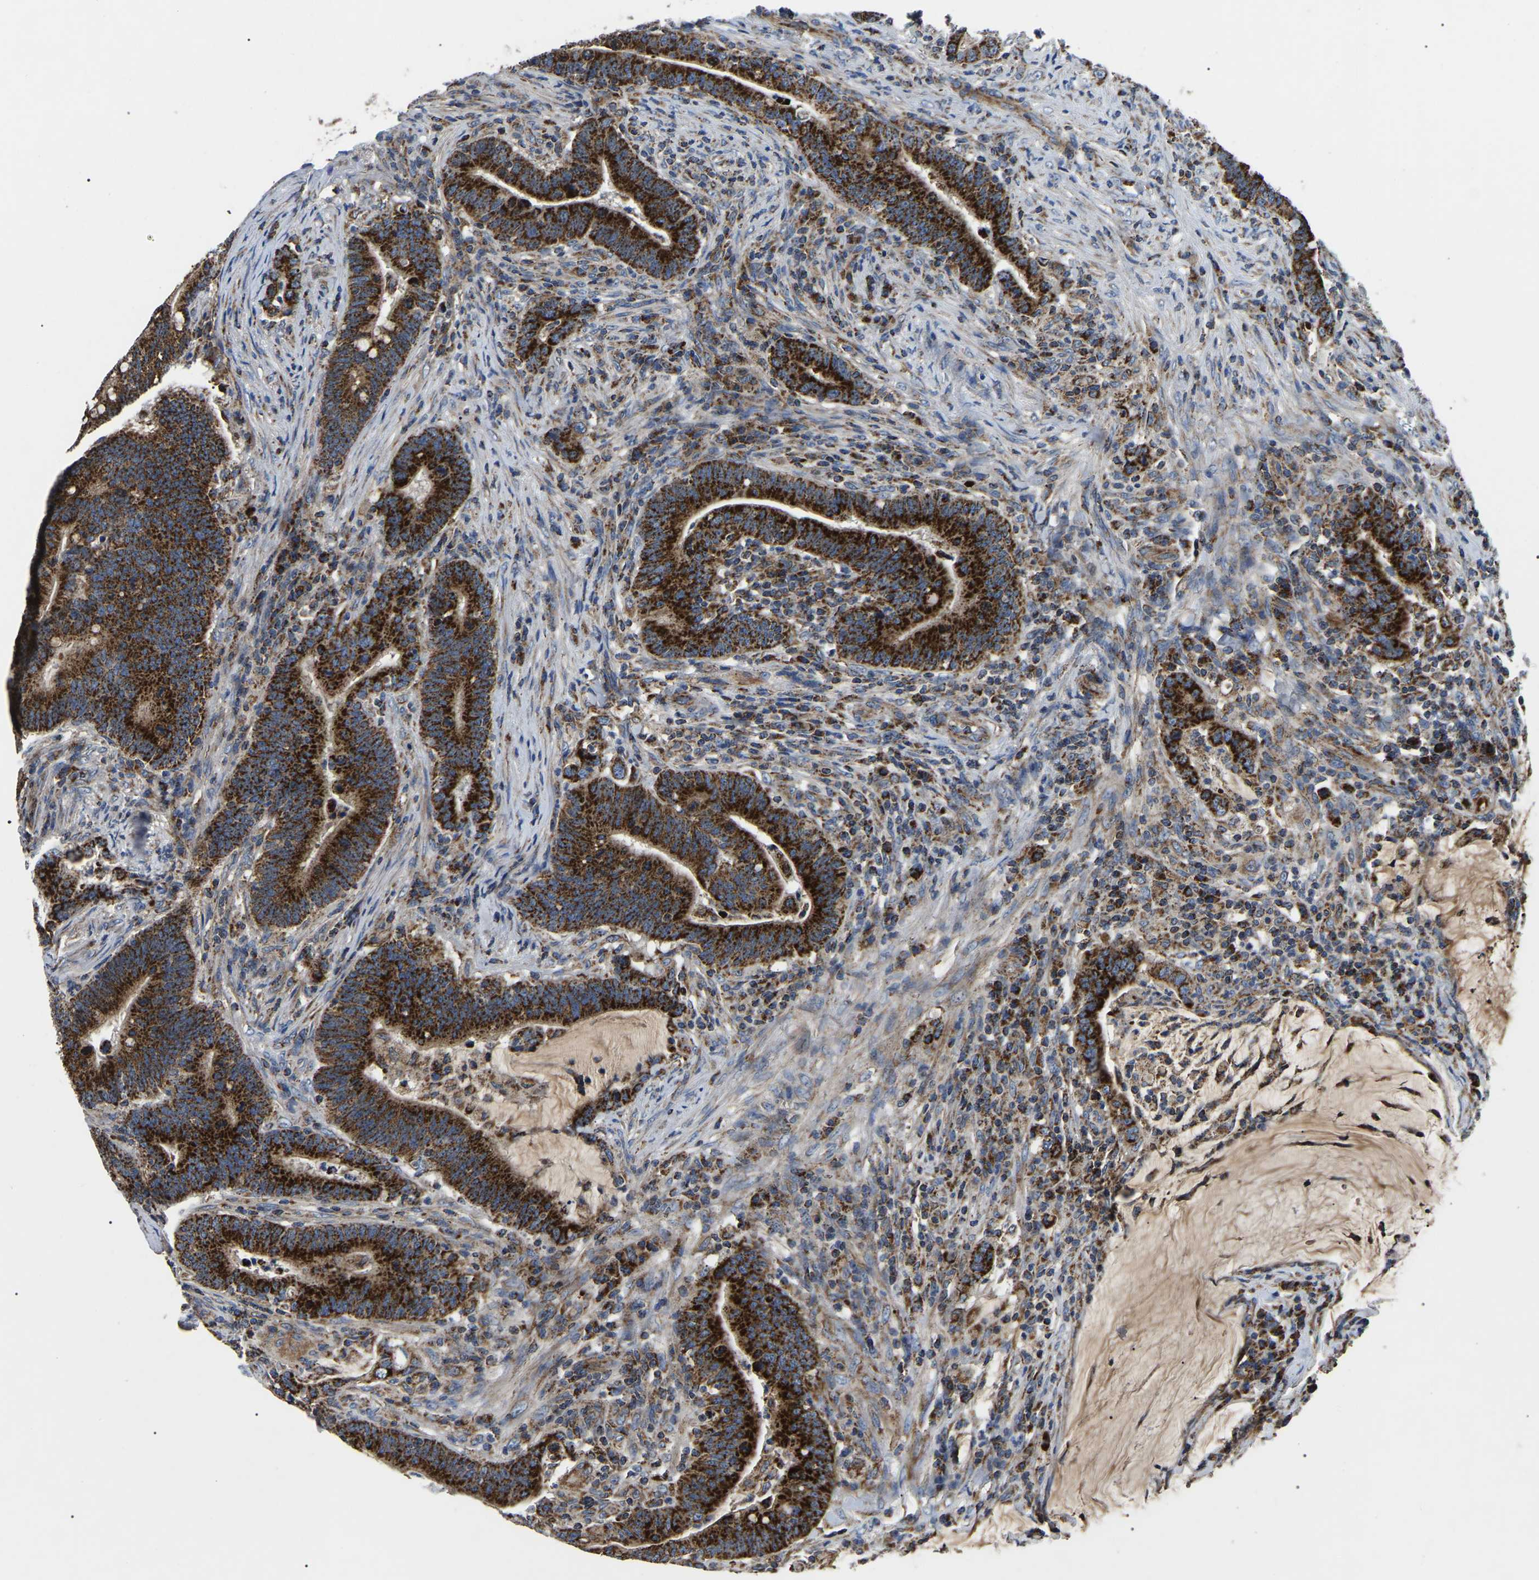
{"staining": {"intensity": "strong", "quantity": ">75%", "location": "cytoplasmic/membranous"}, "tissue": "colorectal cancer", "cell_type": "Tumor cells", "image_type": "cancer", "snomed": [{"axis": "morphology", "description": "Normal tissue, NOS"}, {"axis": "morphology", "description": "Adenocarcinoma, NOS"}, {"axis": "topography", "description": "Colon"}], "caption": "Human colorectal cancer (adenocarcinoma) stained for a protein (brown) shows strong cytoplasmic/membranous positive positivity in approximately >75% of tumor cells.", "gene": "PPM1E", "patient": {"sex": "female", "age": 66}}